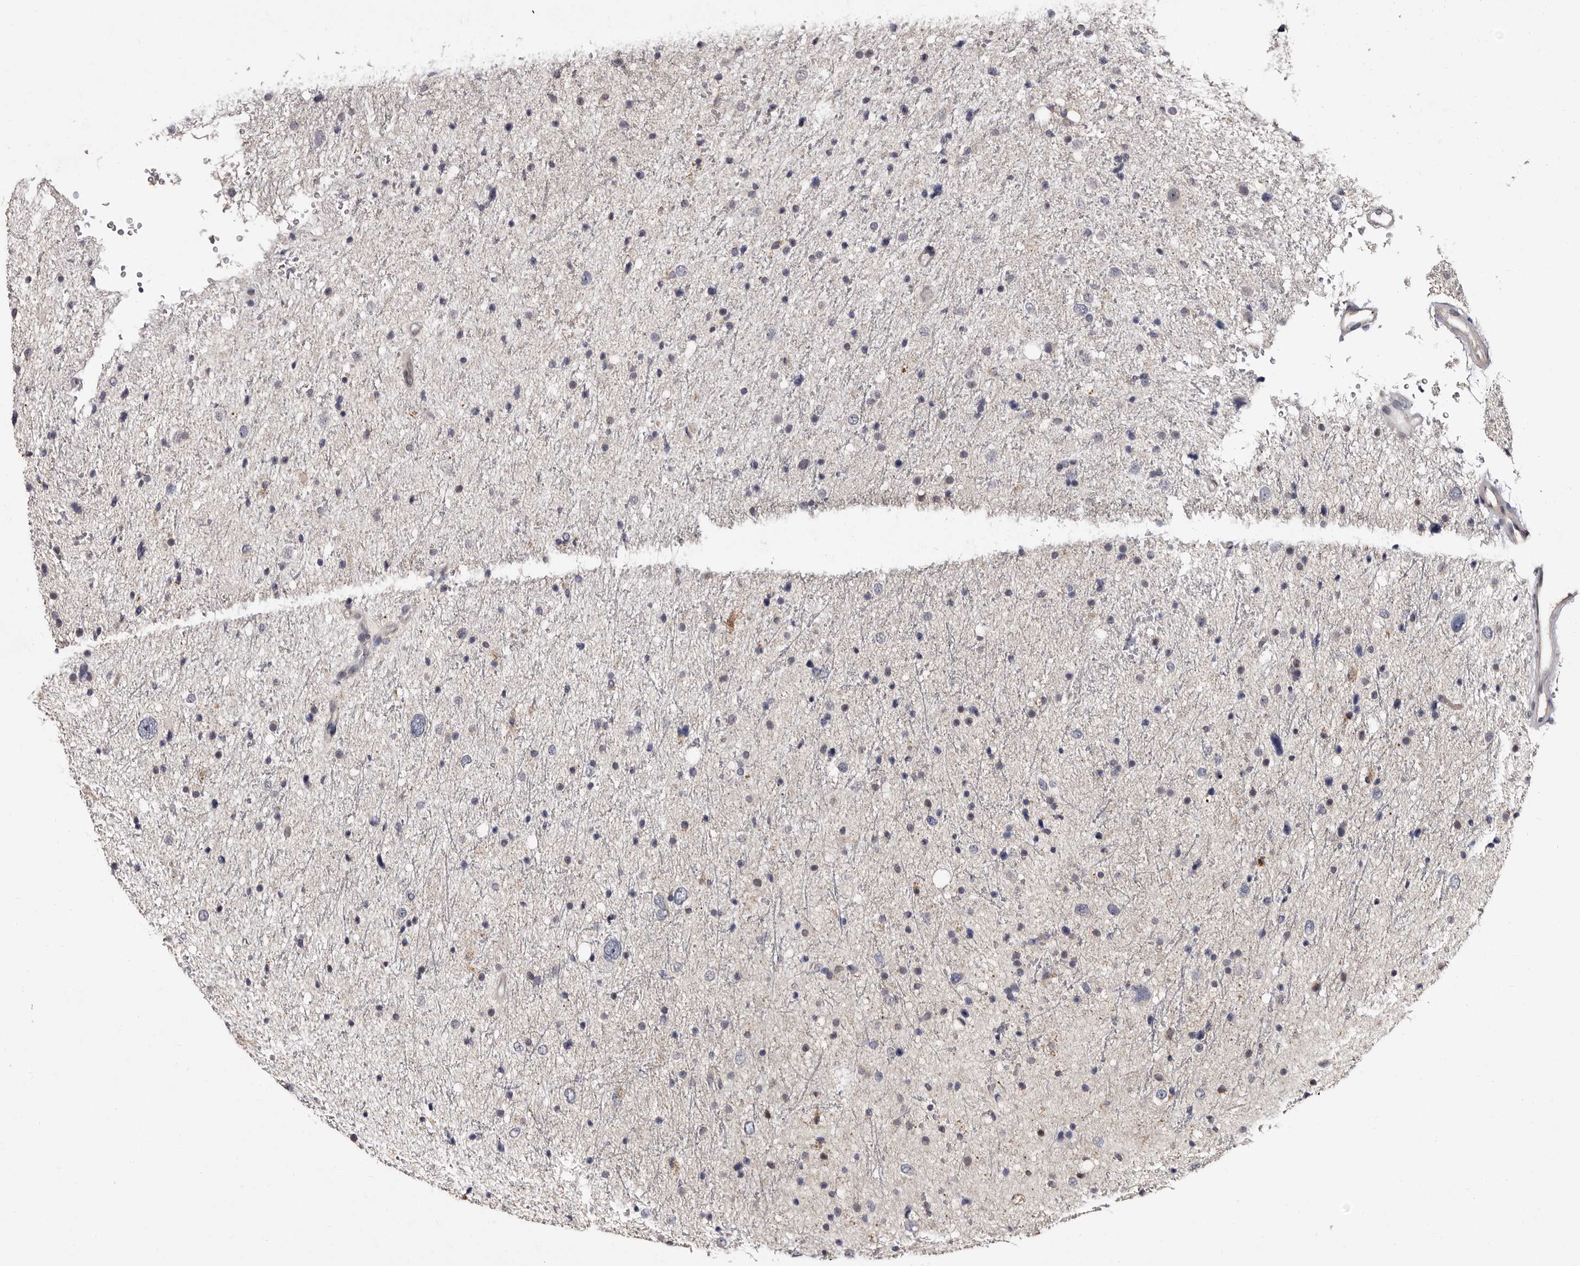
{"staining": {"intensity": "negative", "quantity": "none", "location": "none"}, "tissue": "glioma", "cell_type": "Tumor cells", "image_type": "cancer", "snomed": [{"axis": "morphology", "description": "Glioma, malignant, Low grade"}, {"axis": "topography", "description": "Brain"}], "caption": "This is an IHC image of glioma. There is no staining in tumor cells.", "gene": "DNPH1", "patient": {"sex": "female", "age": 37}}